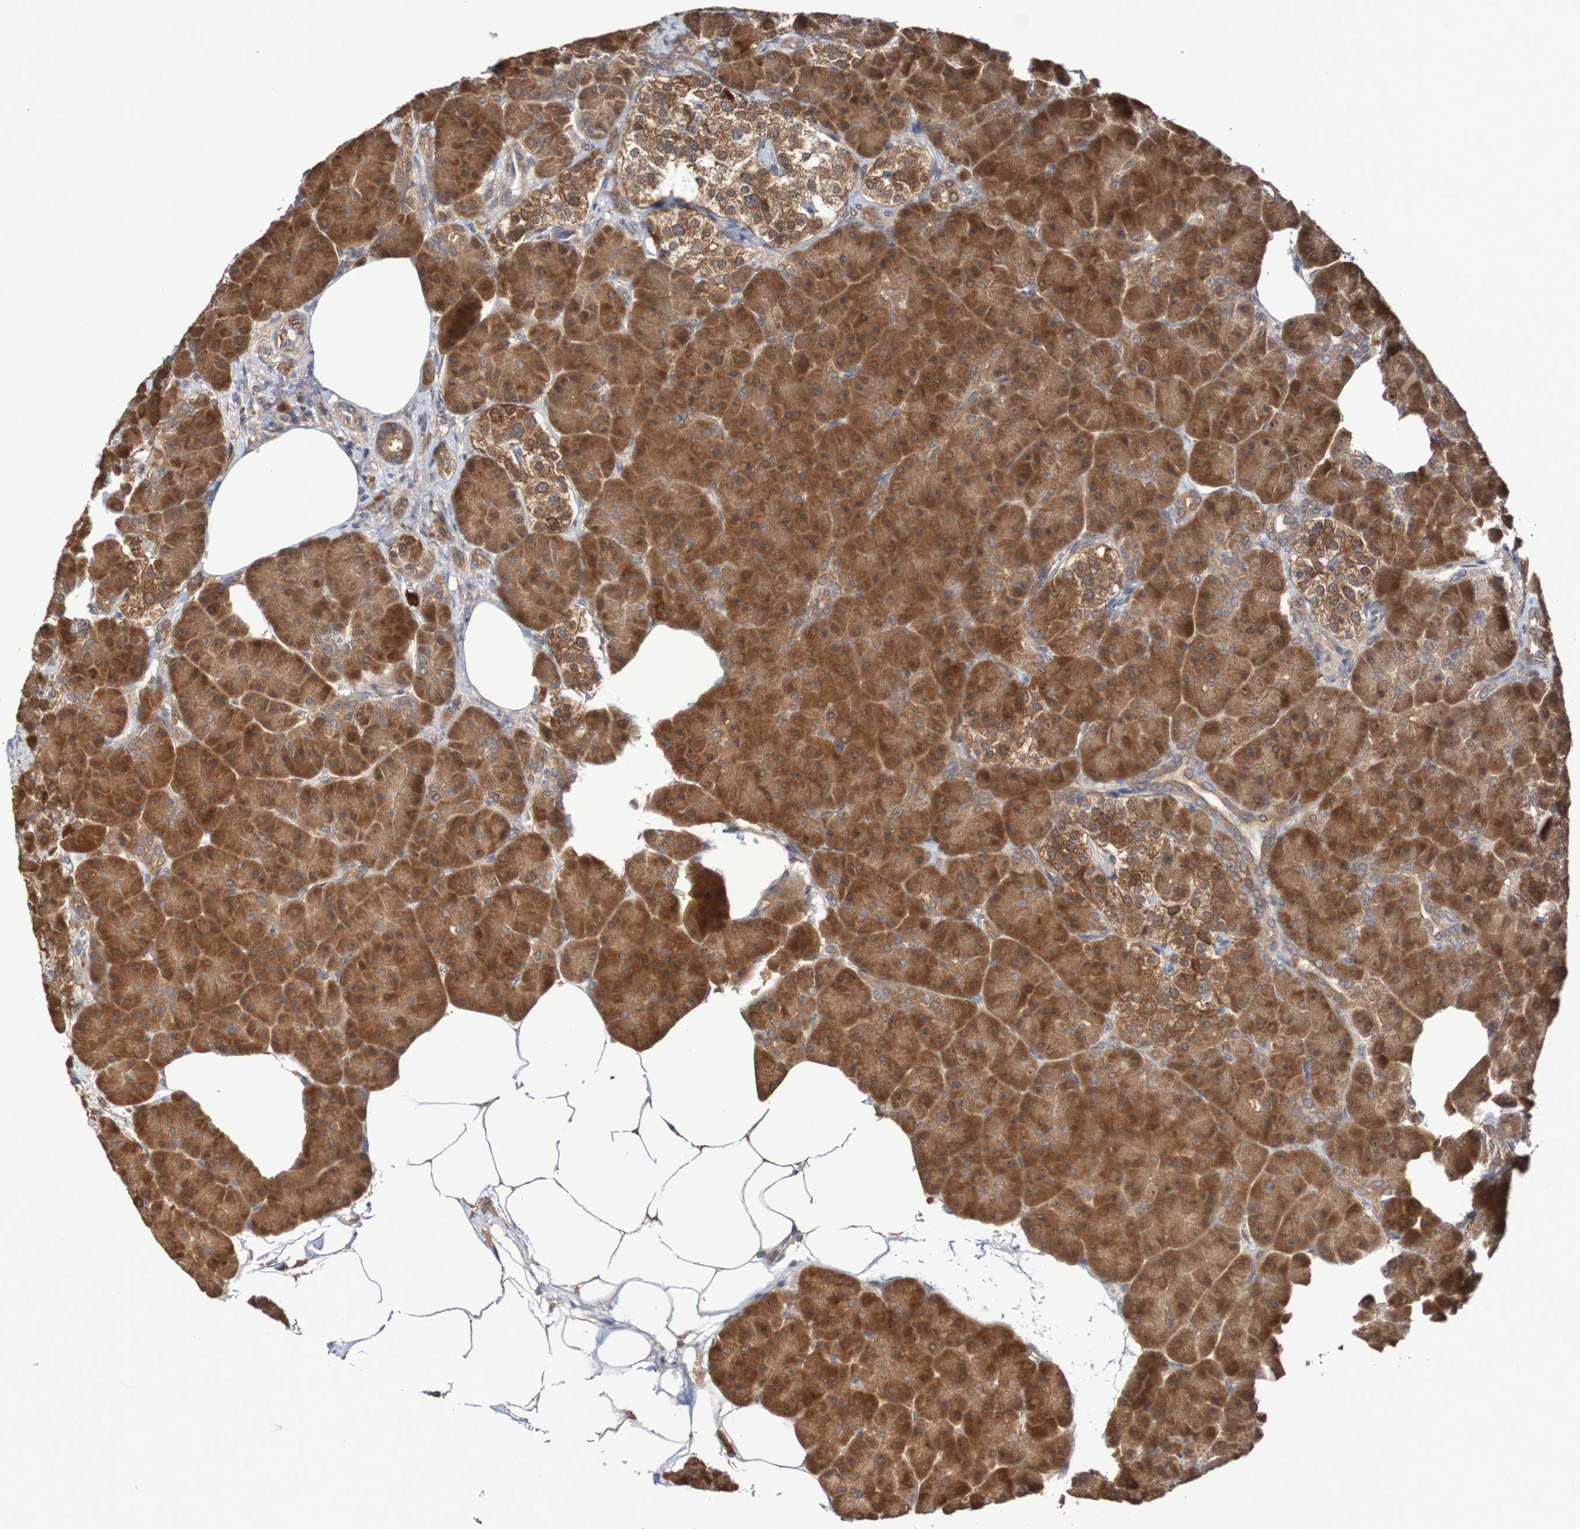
{"staining": {"intensity": "moderate", "quantity": ">75%", "location": "cytoplasmic/membranous"}, "tissue": "pancreas", "cell_type": "Exocrine glandular cells", "image_type": "normal", "snomed": [{"axis": "morphology", "description": "Normal tissue, NOS"}, {"axis": "topography", "description": "Pancreas"}], "caption": "Immunohistochemical staining of normal pancreas shows >75% levels of moderate cytoplasmic/membranous protein staining in about >75% of exocrine glandular cells.", "gene": "PHPT1", "patient": {"sex": "female", "age": 70}}